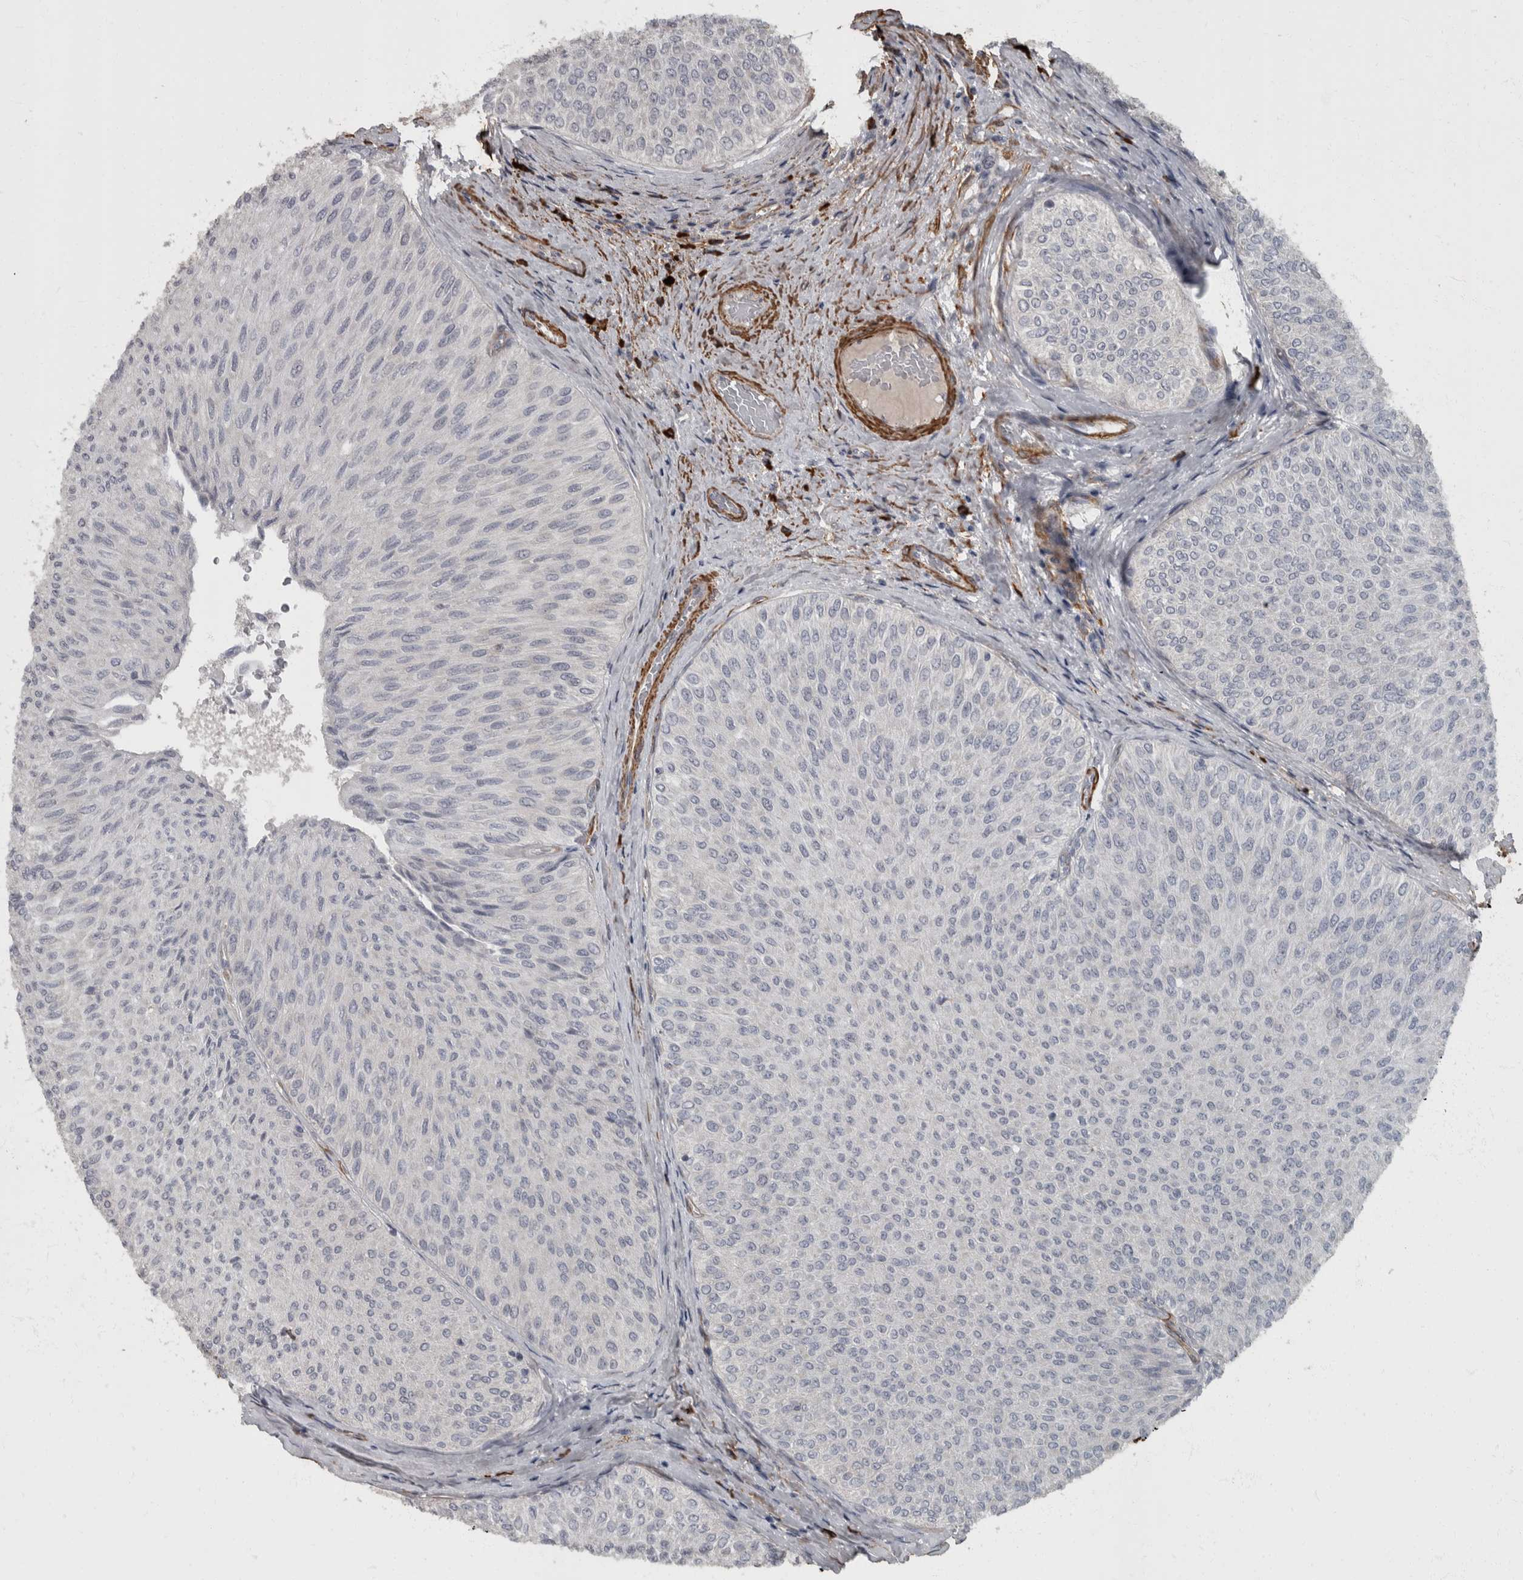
{"staining": {"intensity": "negative", "quantity": "none", "location": "none"}, "tissue": "urothelial cancer", "cell_type": "Tumor cells", "image_type": "cancer", "snomed": [{"axis": "morphology", "description": "Urothelial carcinoma, Low grade"}, {"axis": "topography", "description": "Urinary bladder"}], "caption": "A high-resolution photomicrograph shows immunohistochemistry (IHC) staining of urothelial carcinoma (low-grade), which displays no significant staining in tumor cells.", "gene": "MASTL", "patient": {"sex": "male", "age": 78}}